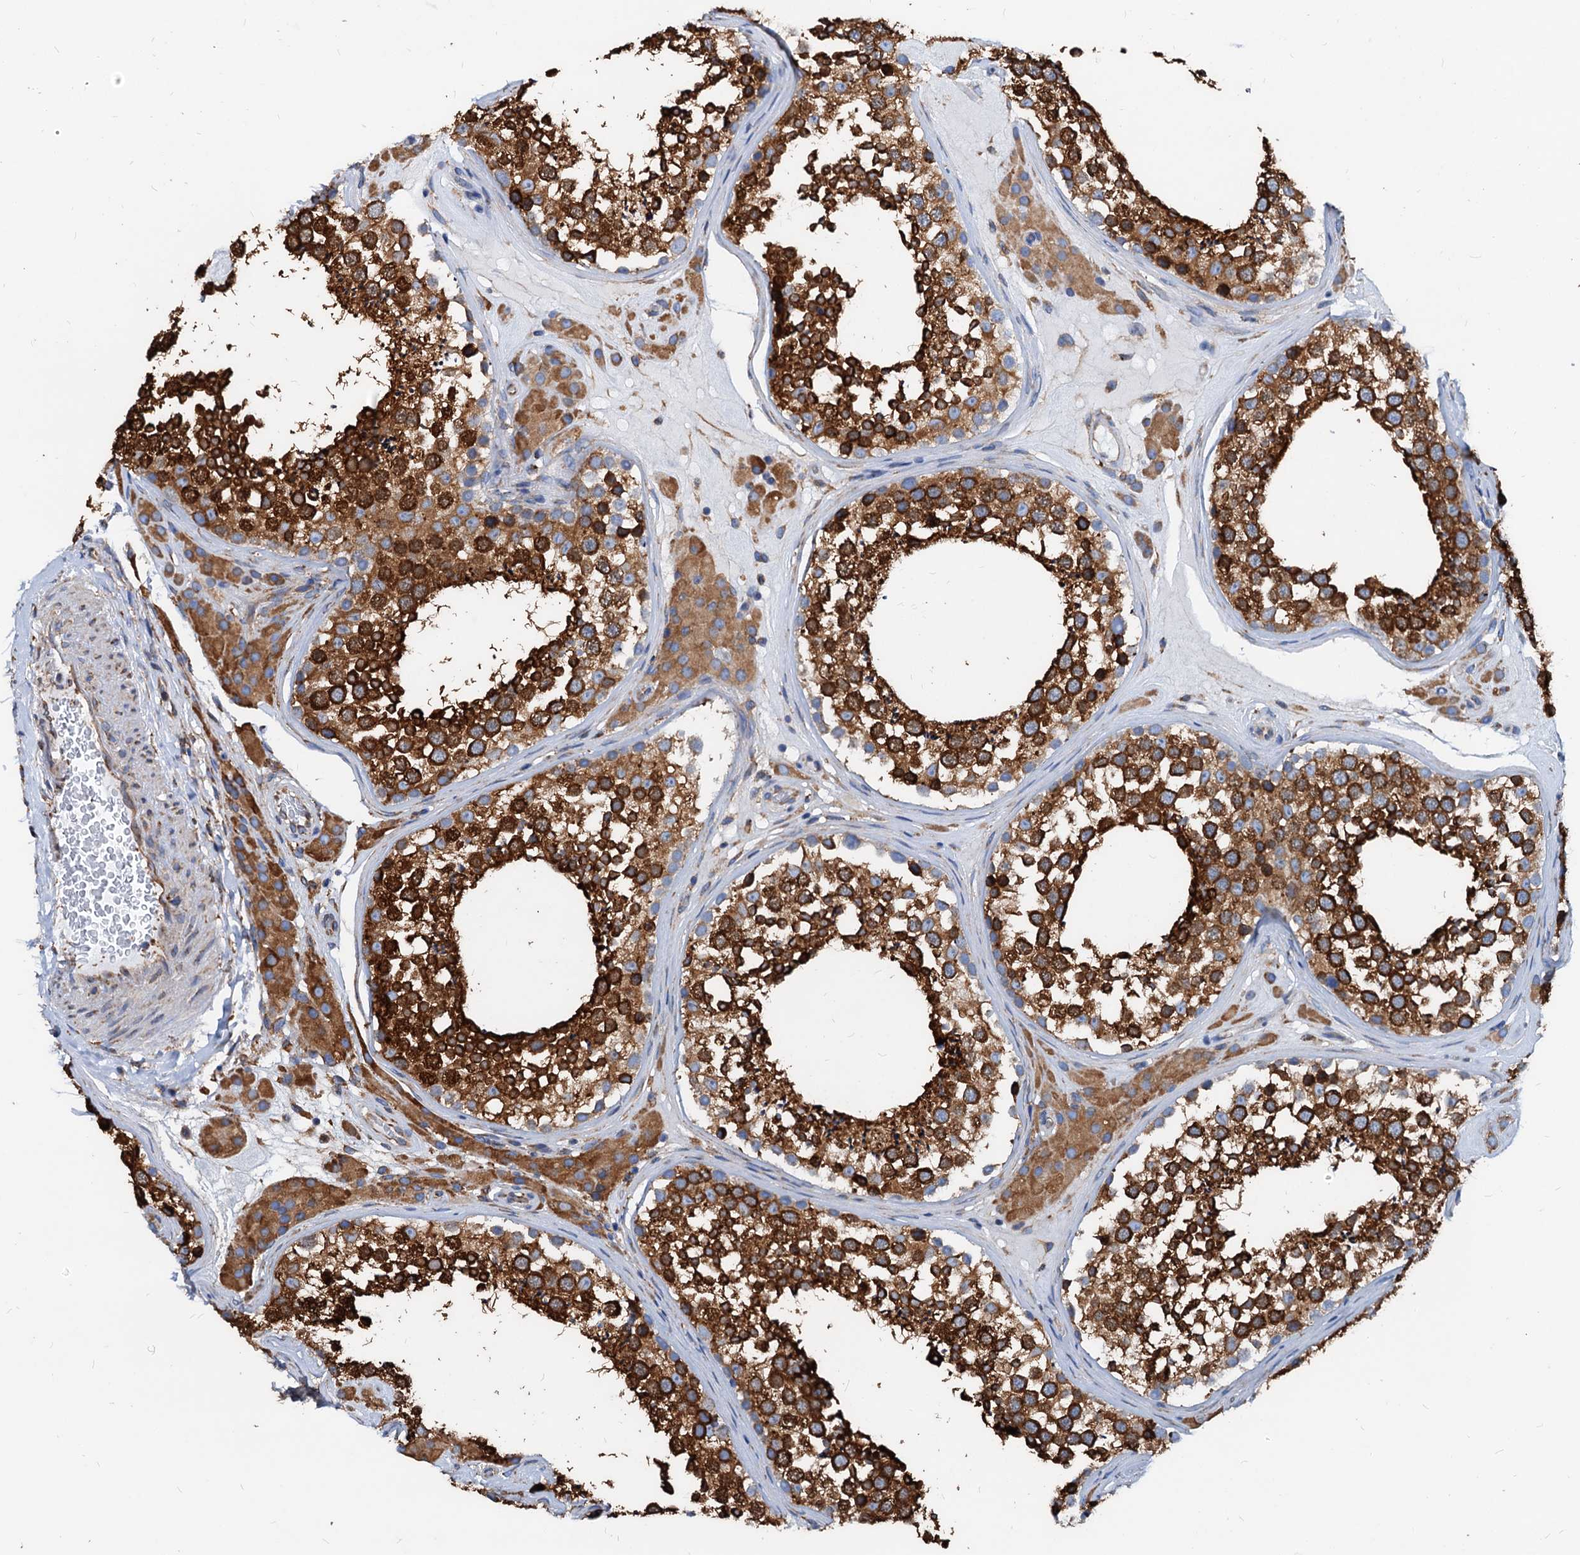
{"staining": {"intensity": "strong", "quantity": ">75%", "location": "cytoplasmic/membranous,nuclear"}, "tissue": "testis", "cell_type": "Cells in seminiferous ducts", "image_type": "normal", "snomed": [{"axis": "morphology", "description": "Normal tissue, NOS"}, {"axis": "topography", "description": "Testis"}], "caption": "Normal testis was stained to show a protein in brown. There is high levels of strong cytoplasmic/membranous,nuclear positivity in approximately >75% of cells in seminiferous ducts. The staining is performed using DAB brown chromogen to label protein expression. The nuclei are counter-stained blue using hematoxylin.", "gene": "HSPA5", "patient": {"sex": "male", "age": 46}}